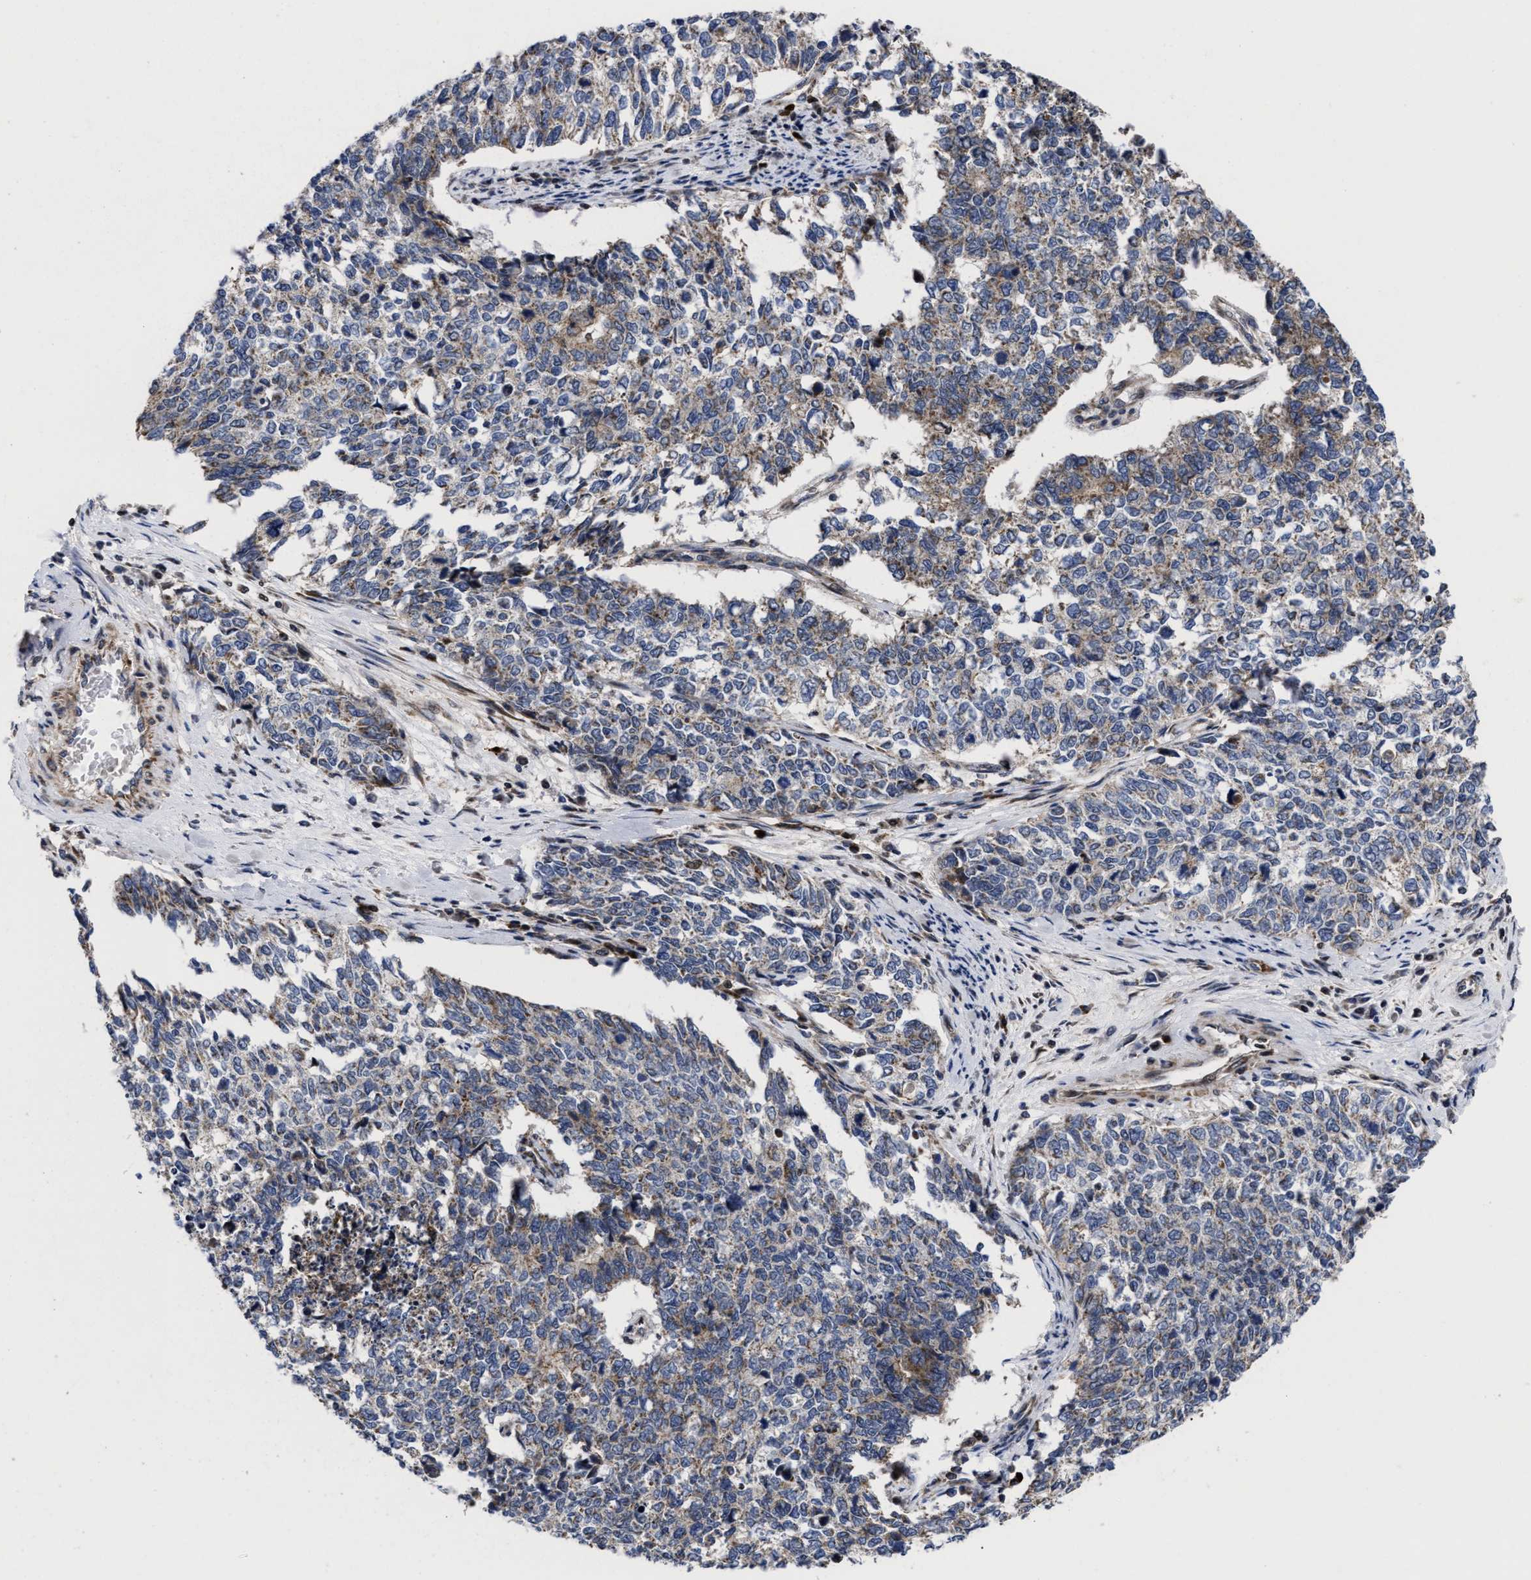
{"staining": {"intensity": "weak", "quantity": "25%-75%", "location": "cytoplasmic/membranous"}, "tissue": "cervical cancer", "cell_type": "Tumor cells", "image_type": "cancer", "snomed": [{"axis": "morphology", "description": "Squamous cell carcinoma, NOS"}, {"axis": "topography", "description": "Cervix"}], "caption": "Human cervical cancer stained for a protein (brown) exhibits weak cytoplasmic/membranous positive positivity in approximately 25%-75% of tumor cells.", "gene": "MRPL50", "patient": {"sex": "female", "age": 63}}